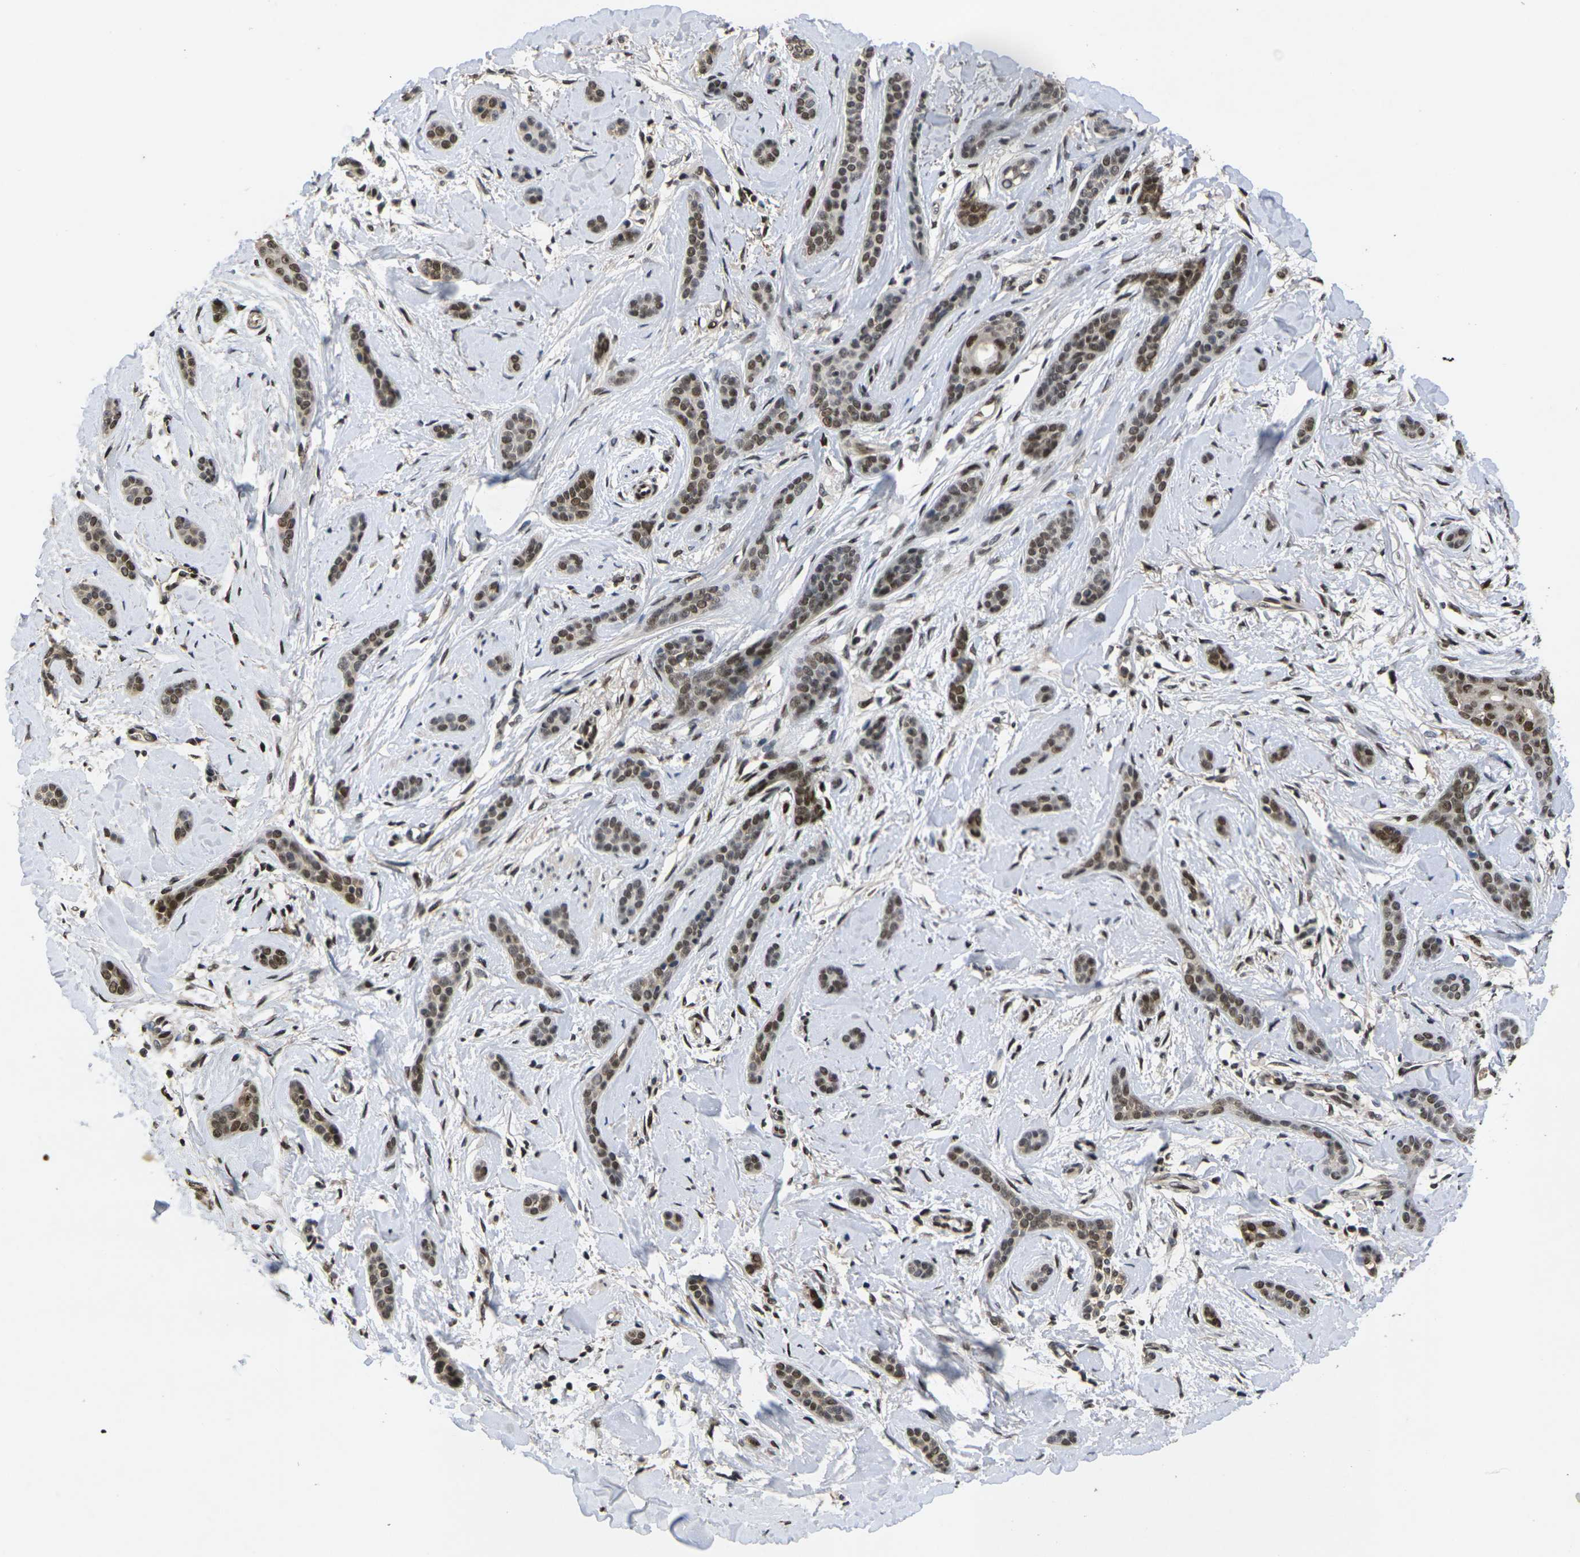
{"staining": {"intensity": "strong", "quantity": ">75%", "location": "nuclear"}, "tissue": "skin cancer", "cell_type": "Tumor cells", "image_type": "cancer", "snomed": [{"axis": "morphology", "description": "Basal cell carcinoma"}, {"axis": "morphology", "description": "Adnexal tumor, benign"}, {"axis": "topography", "description": "Skin"}], "caption": "High-magnification brightfield microscopy of skin basal cell carcinoma stained with DAB (3,3'-diaminobenzidine) (brown) and counterstained with hematoxylin (blue). tumor cells exhibit strong nuclear positivity is appreciated in approximately>75% of cells.", "gene": "GTF2E1", "patient": {"sex": "female", "age": 42}}